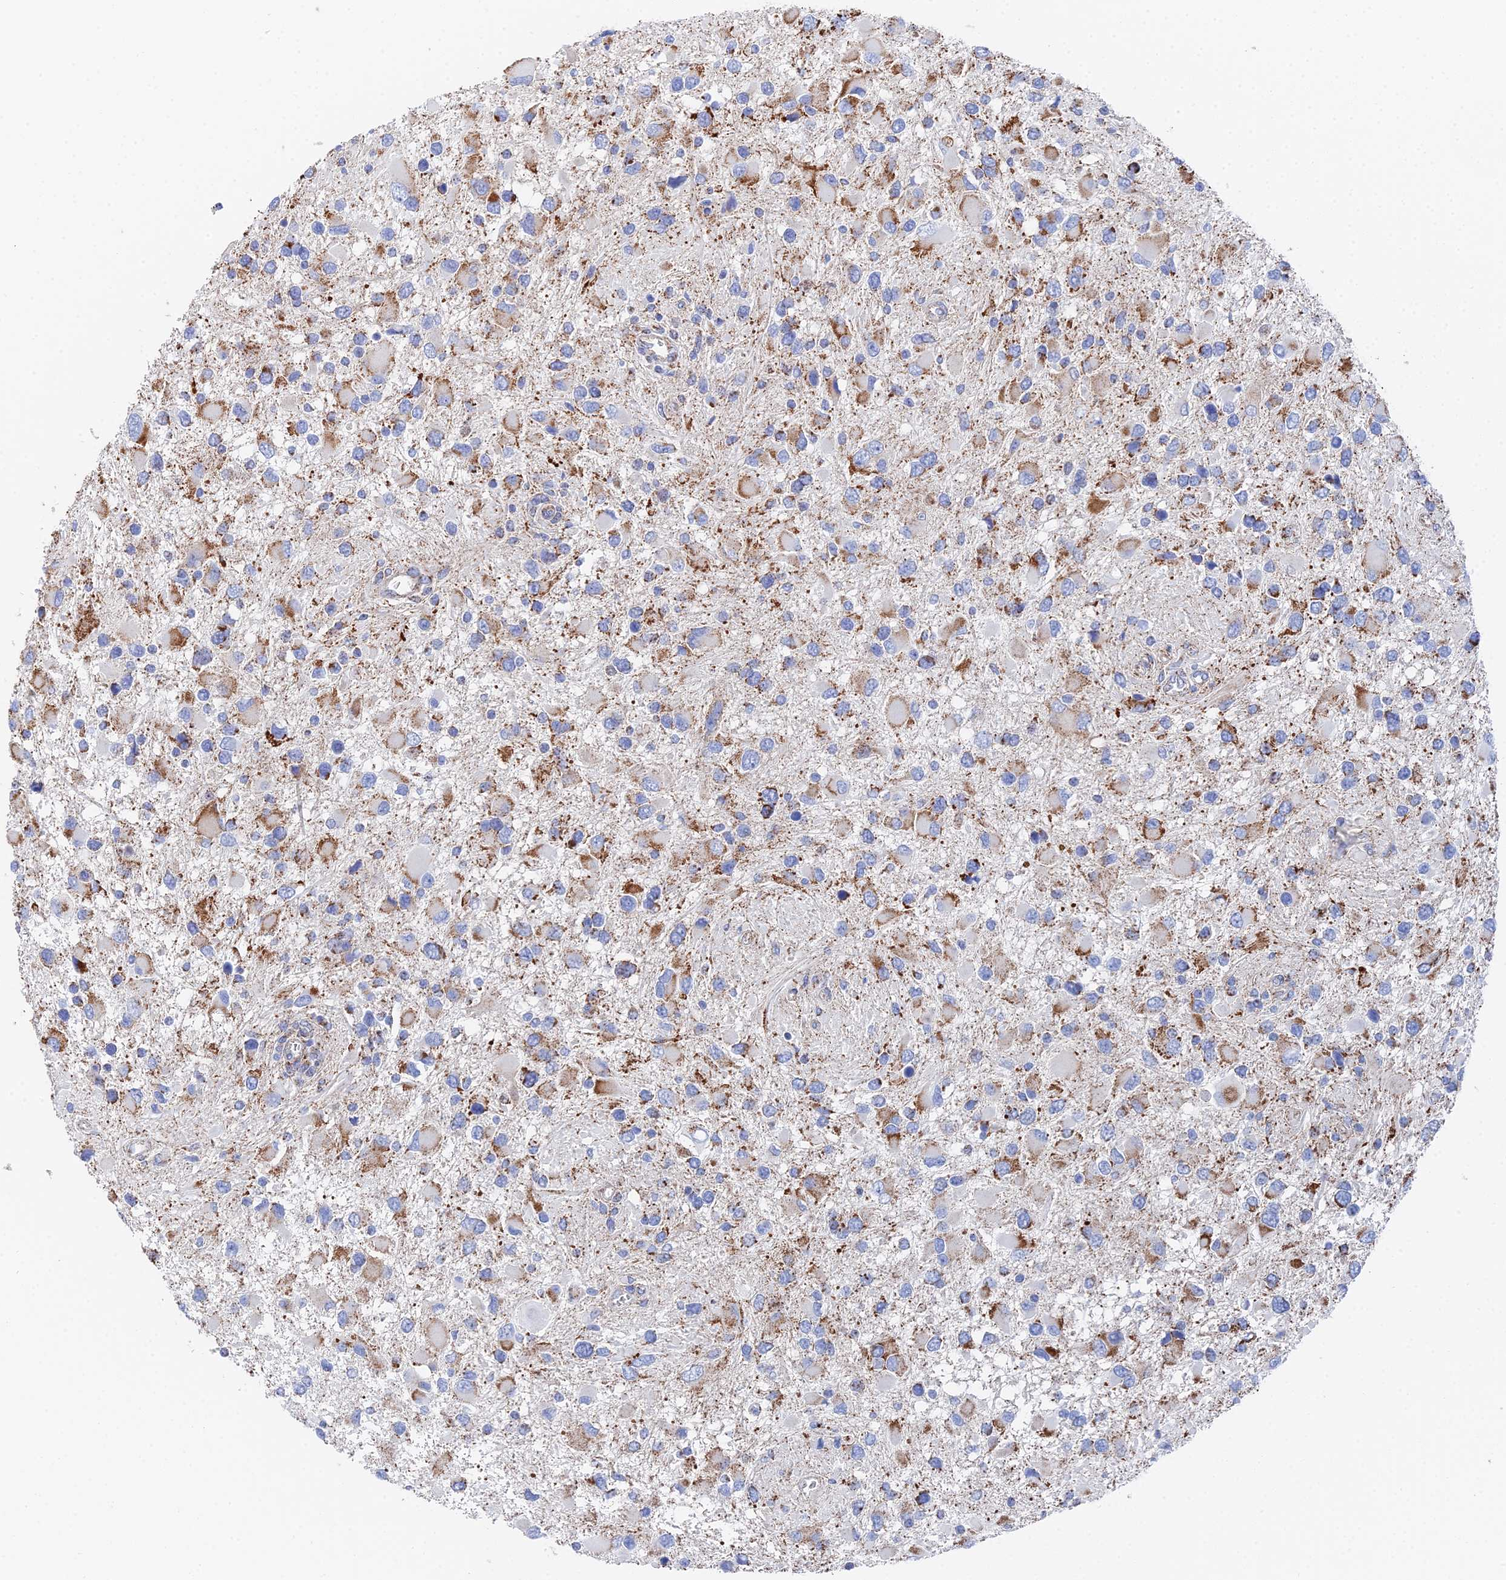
{"staining": {"intensity": "moderate", "quantity": "25%-75%", "location": "cytoplasmic/membranous"}, "tissue": "glioma", "cell_type": "Tumor cells", "image_type": "cancer", "snomed": [{"axis": "morphology", "description": "Glioma, malignant, High grade"}, {"axis": "topography", "description": "Brain"}], "caption": "DAB (3,3'-diaminobenzidine) immunohistochemical staining of human high-grade glioma (malignant) displays moderate cytoplasmic/membranous protein staining in approximately 25%-75% of tumor cells. (Brightfield microscopy of DAB IHC at high magnification).", "gene": "IFT80", "patient": {"sex": "male", "age": 53}}